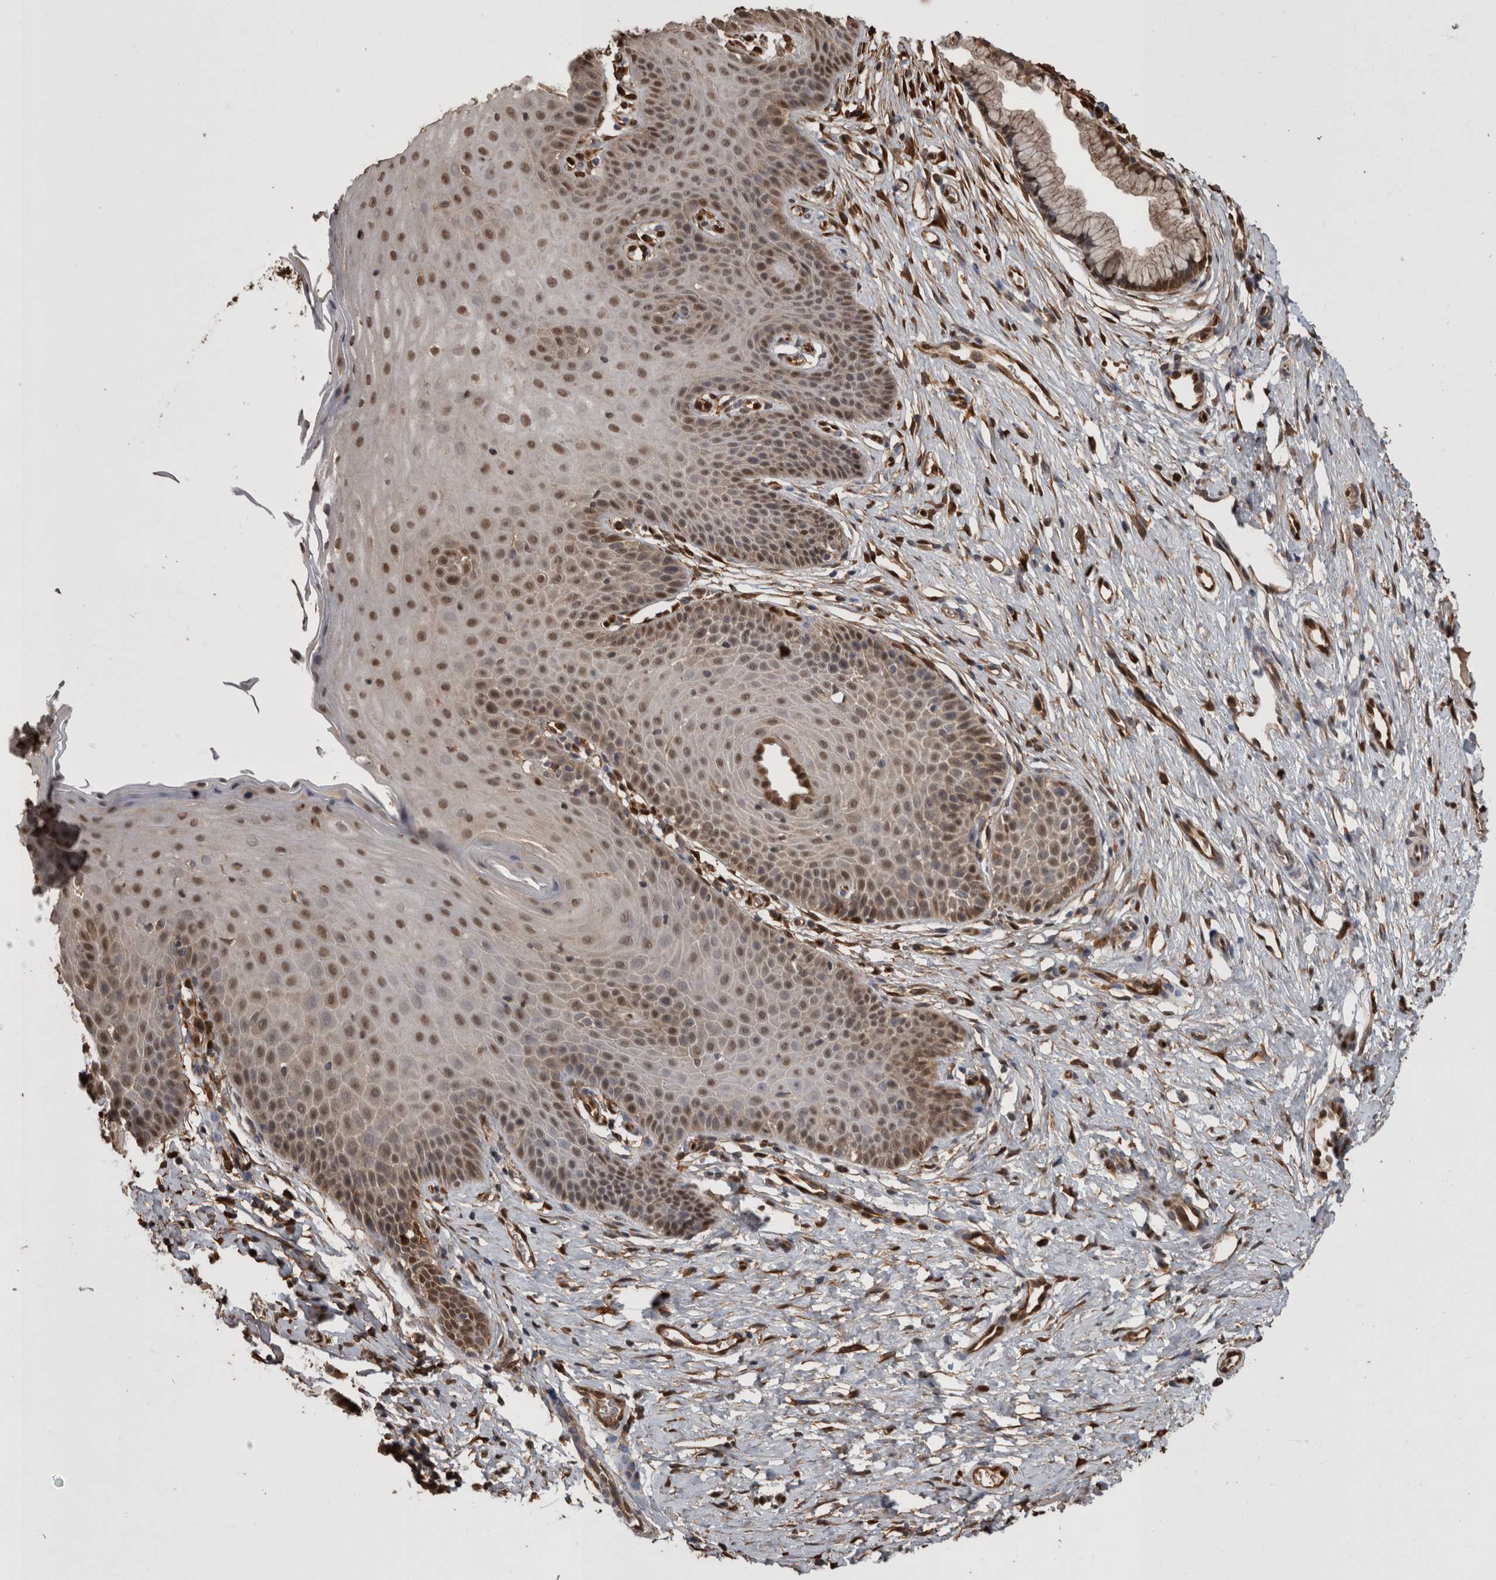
{"staining": {"intensity": "strong", "quantity": ">75%", "location": "nuclear"}, "tissue": "cervix", "cell_type": "Glandular cells", "image_type": "normal", "snomed": [{"axis": "morphology", "description": "Normal tissue, NOS"}, {"axis": "topography", "description": "Cervix"}], "caption": "Cervix stained with a brown dye shows strong nuclear positive expression in about >75% of glandular cells.", "gene": "LXN", "patient": {"sex": "female", "age": 36}}